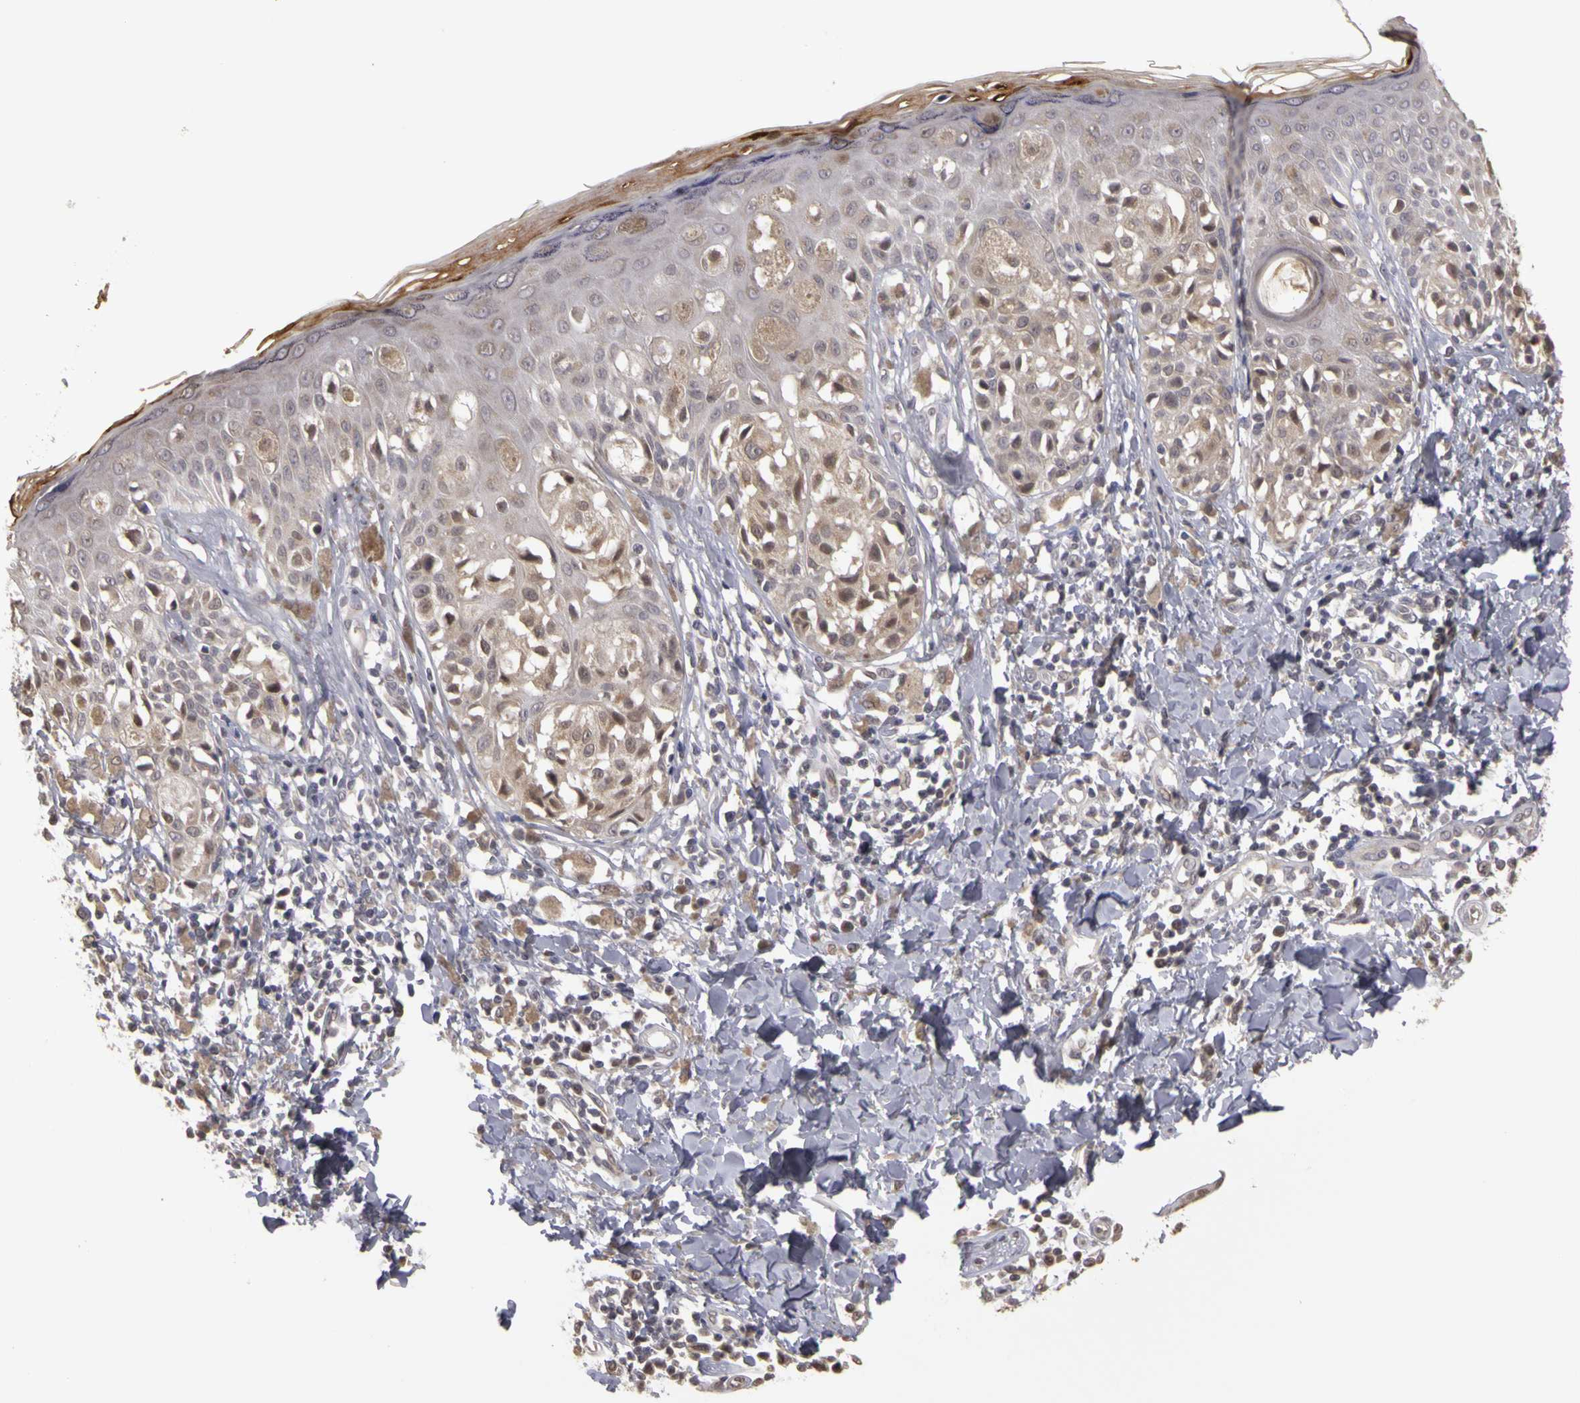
{"staining": {"intensity": "moderate", "quantity": "25%-75%", "location": "cytoplasmic/membranous"}, "tissue": "melanoma", "cell_type": "Tumor cells", "image_type": "cancer", "snomed": [{"axis": "morphology", "description": "Malignant melanoma, NOS"}, {"axis": "topography", "description": "Skin"}], "caption": "IHC micrograph of neoplastic tissue: human malignant melanoma stained using immunohistochemistry (IHC) shows medium levels of moderate protein expression localized specifically in the cytoplasmic/membranous of tumor cells, appearing as a cytoplasmic/membranous brown color.", "gene": "FRMD7", "patient": {"sex": "female", "age": 55}}